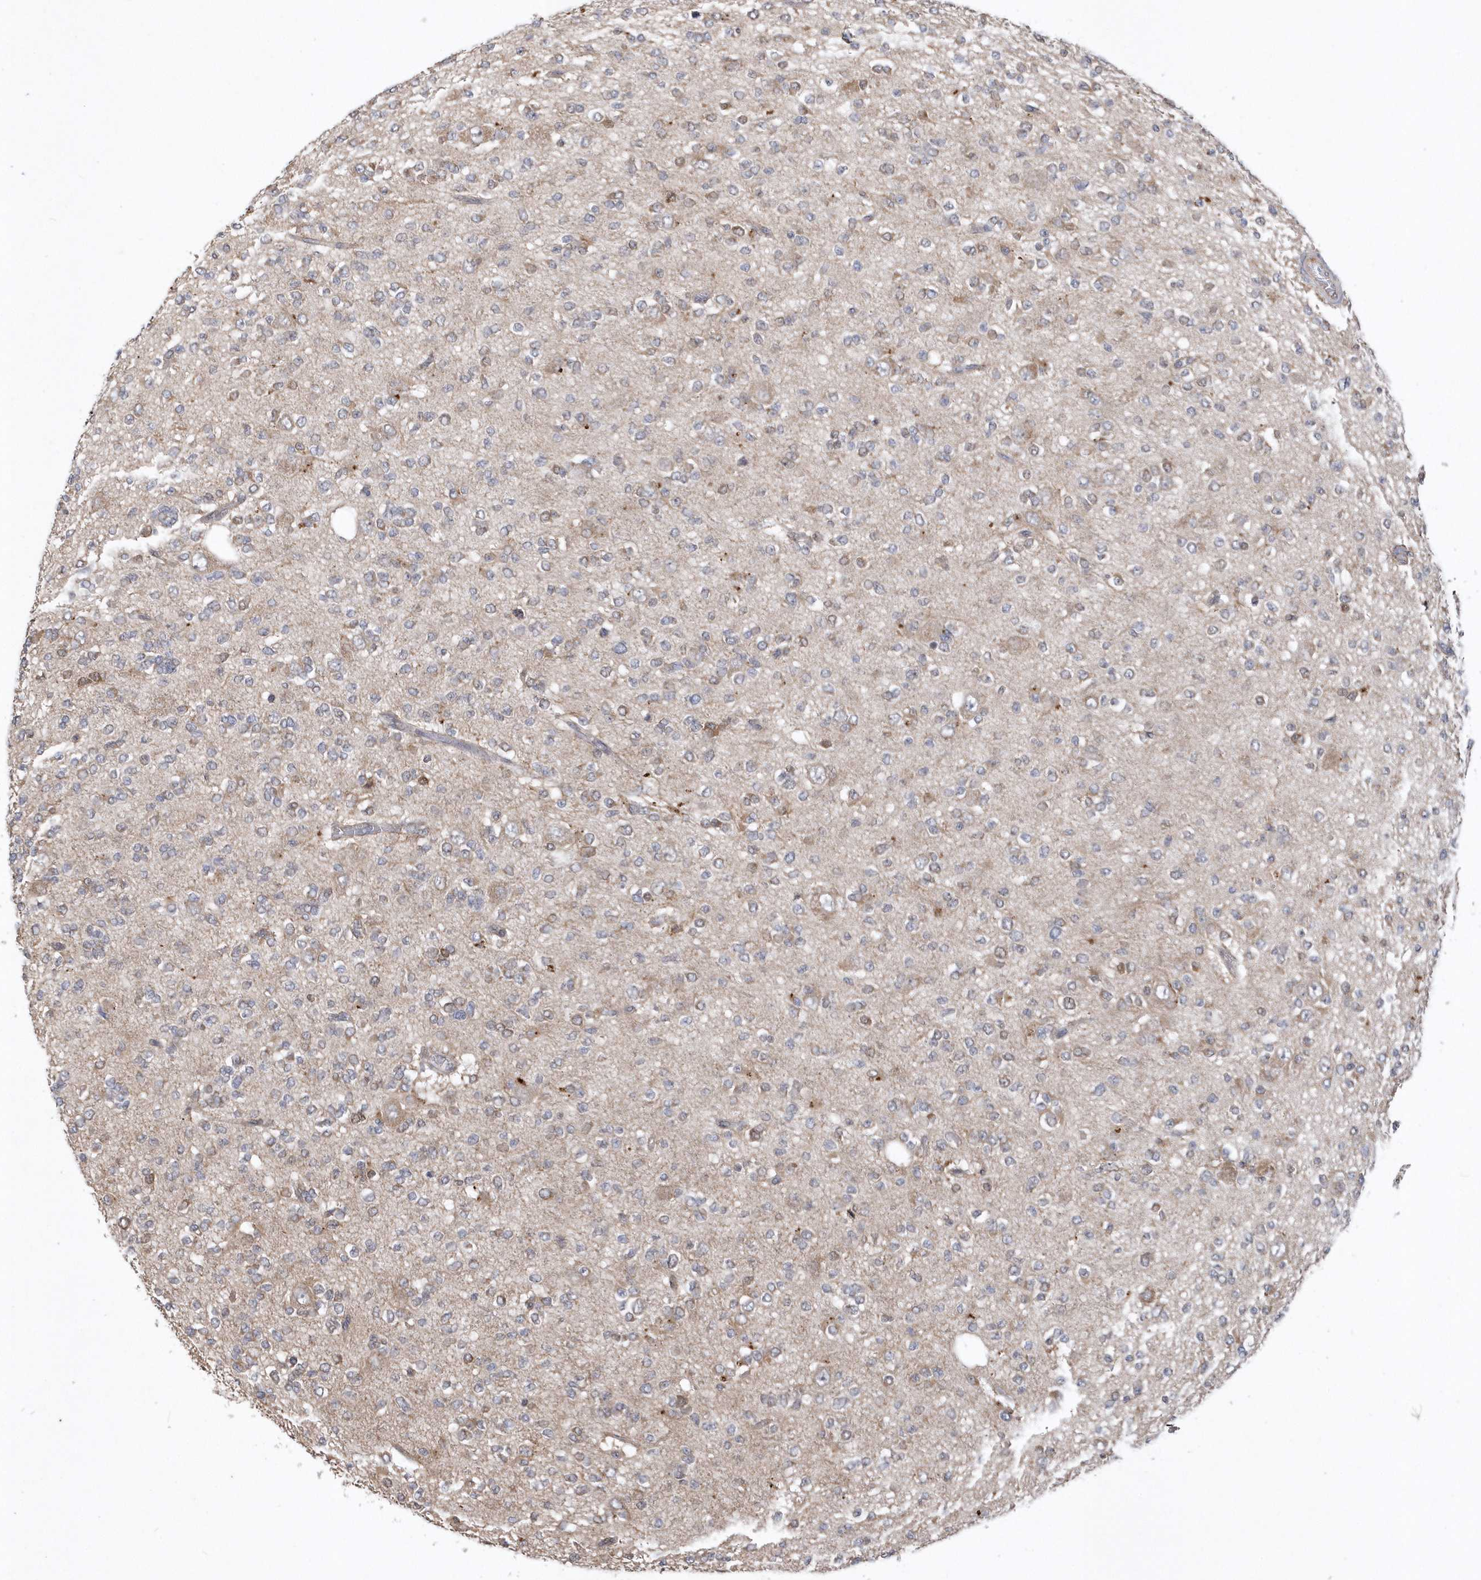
{"staining": {"intensity": "negative", "quantity": "none", "location": "none"}, "tissue": "glioma", "cell_type": "Tumor cells", "image_type": "cancer", "snomed": [{"axis": "morphology", "description": "Glioma, malignant, Low grade"}, {"axis": "topography", "description": "Brain"}], "caption": "IHC image of human glioma stained for a protein (brown), which exhibits no expression in tumor cells. (Stains: DAB immunohistochemistry with hematoxylin counter stain, Microscopy: brightfield microscopy at high magnification).", "gene": "HMGCS1", "patient": {"sex": "male", "age": 38}}